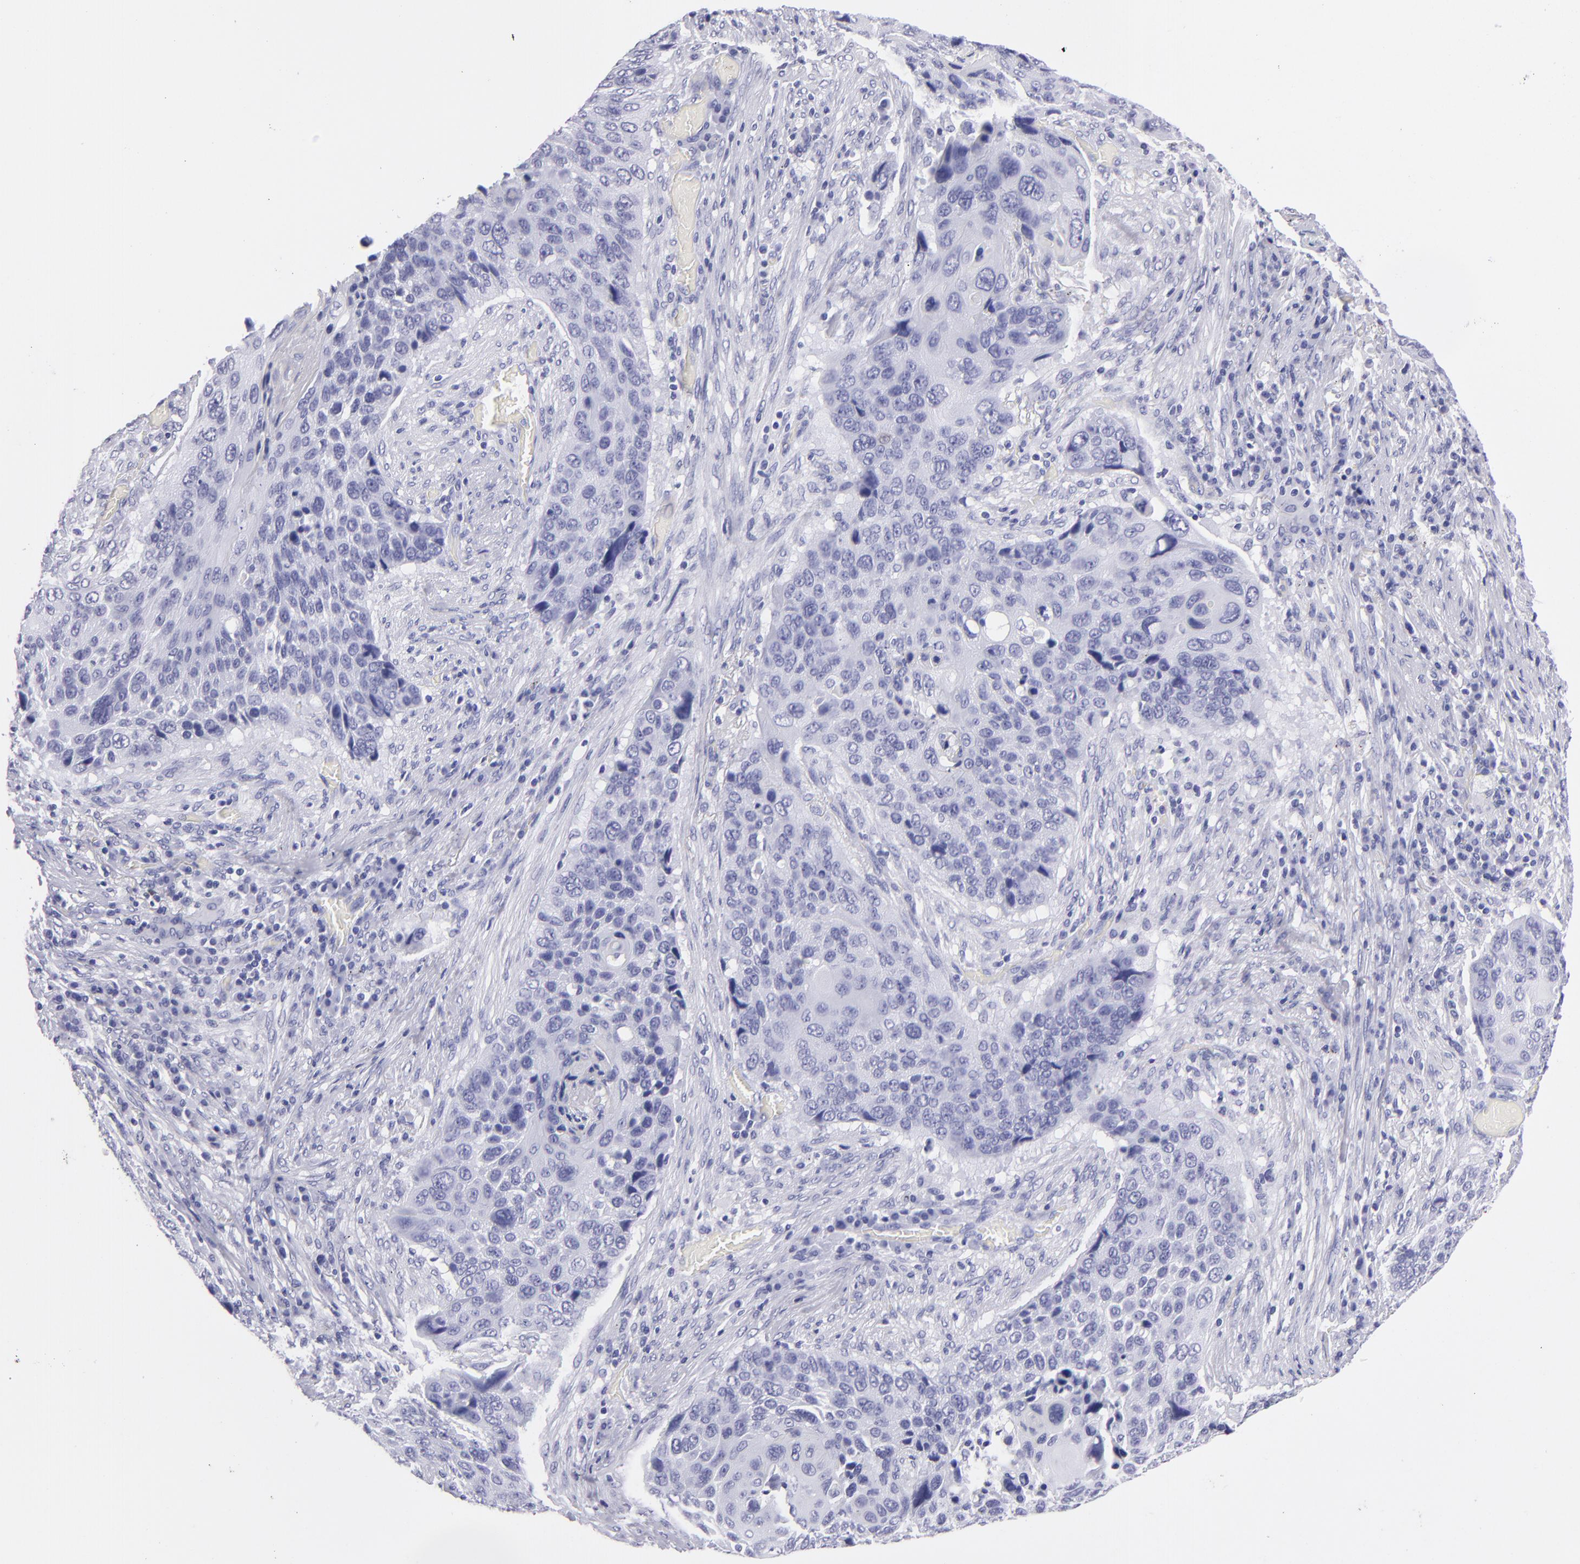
{"staining": {"intensity": "negative", "quantity": "none", "location": "none"}, "tissue": "lung cancer", "cell_type": "Tumor cells", "image_type": "cancer", "snomed": [{"axis": "morphology", "description": "Squamous cell carcinoma, NOS"}, {"axis": "topography", "description": "Lung"}], "caption": "This is an immunohistochemistry (IHC) histopathology image of human lung cancer. There is no expression in tumor cells.", "gene": "PVALB", "patient": {"sex": "male", "age": 68}}